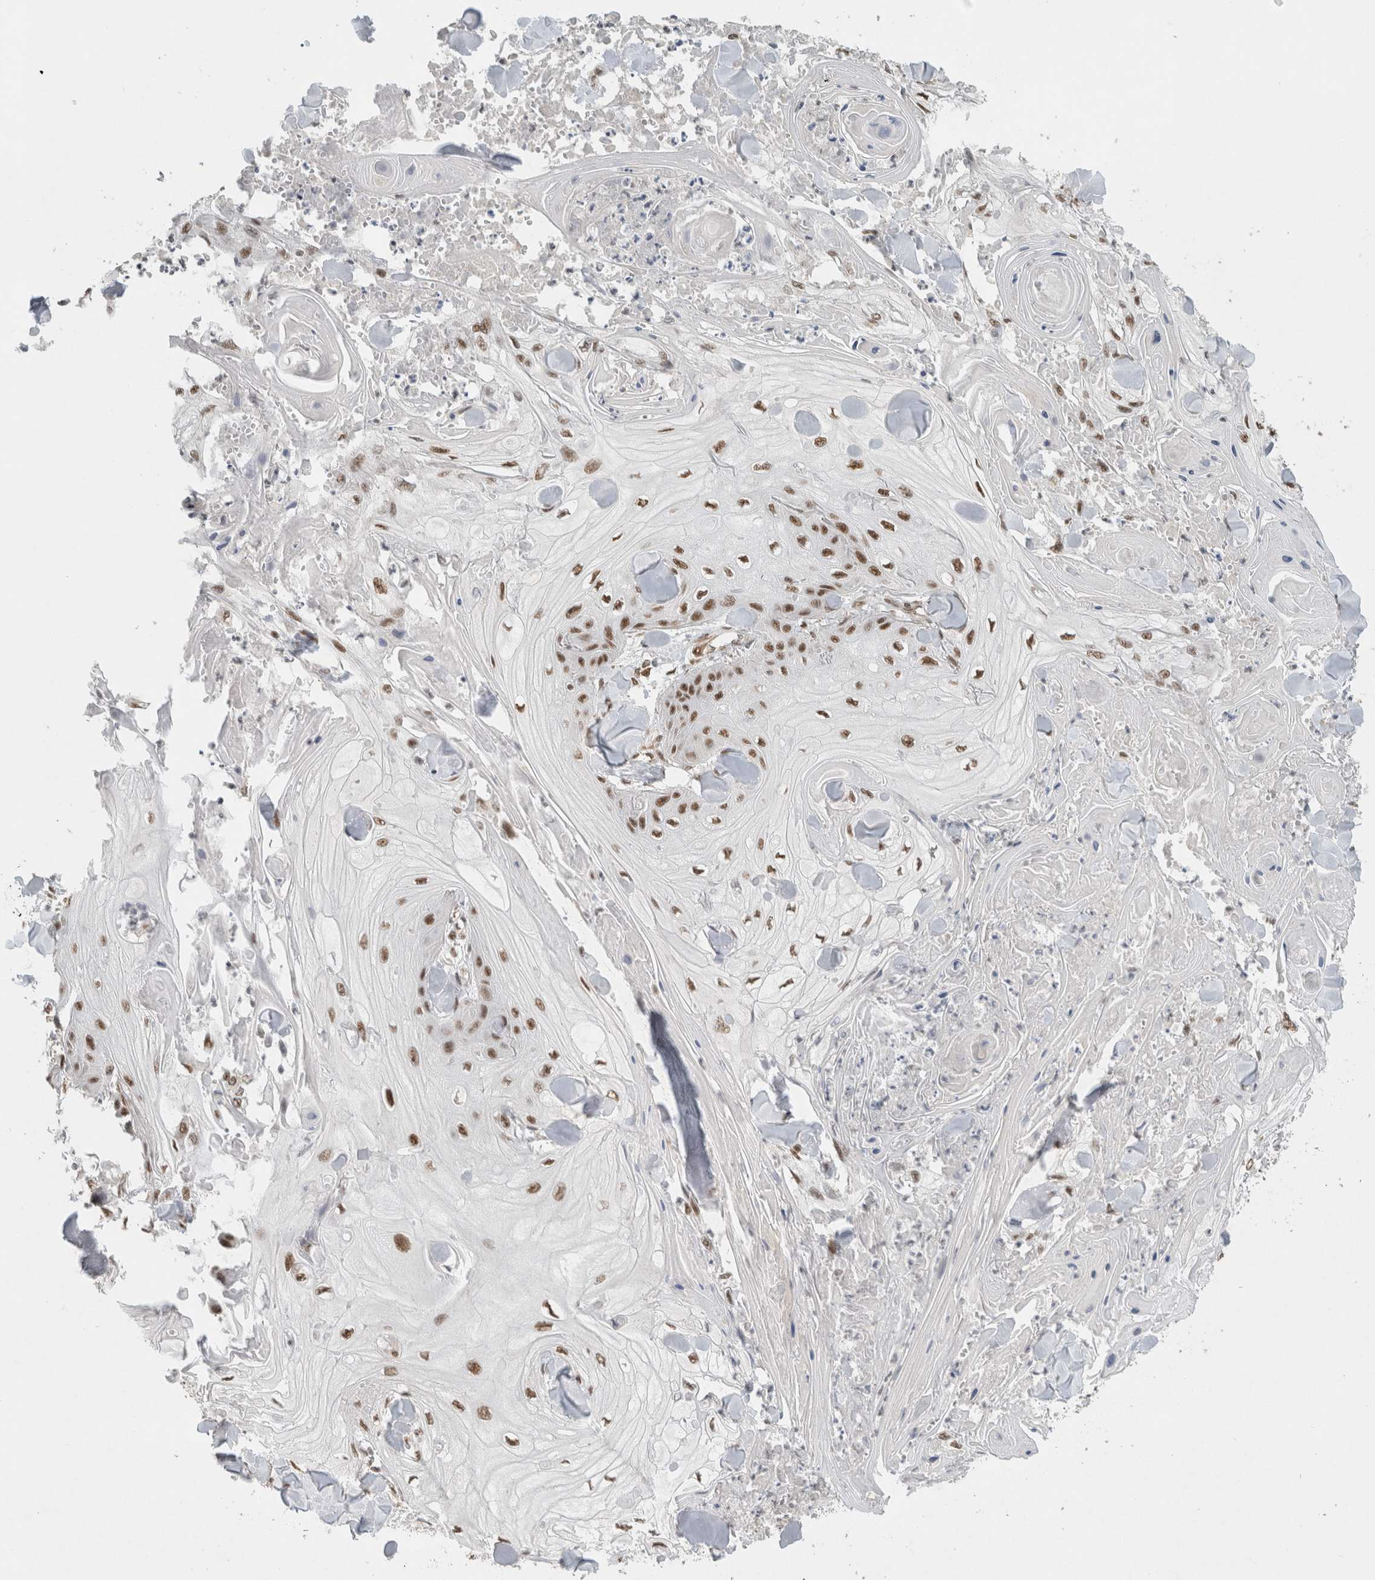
{"staining": {"intensity": "strong", "quantity": ">75%", "location": "nuclear"}, "tissue": "skin cancer", "cell_type": "Tumor cells", "image_type": "cancer", "snomed": [{"axis": "morphology", "description": "Squamous cell carcinoma, NOS"}, {"axis": "topography", "description": "Skin"}], "caption": "A high amount of strong nuclear expression is seen in about >75% of tumor cells in skin cancer tissue. The protein of interest is shown in brown color, while the nuclei are stained blue.", "gene": "DDX42", "patient": {"sex": "male", "age": 74}}